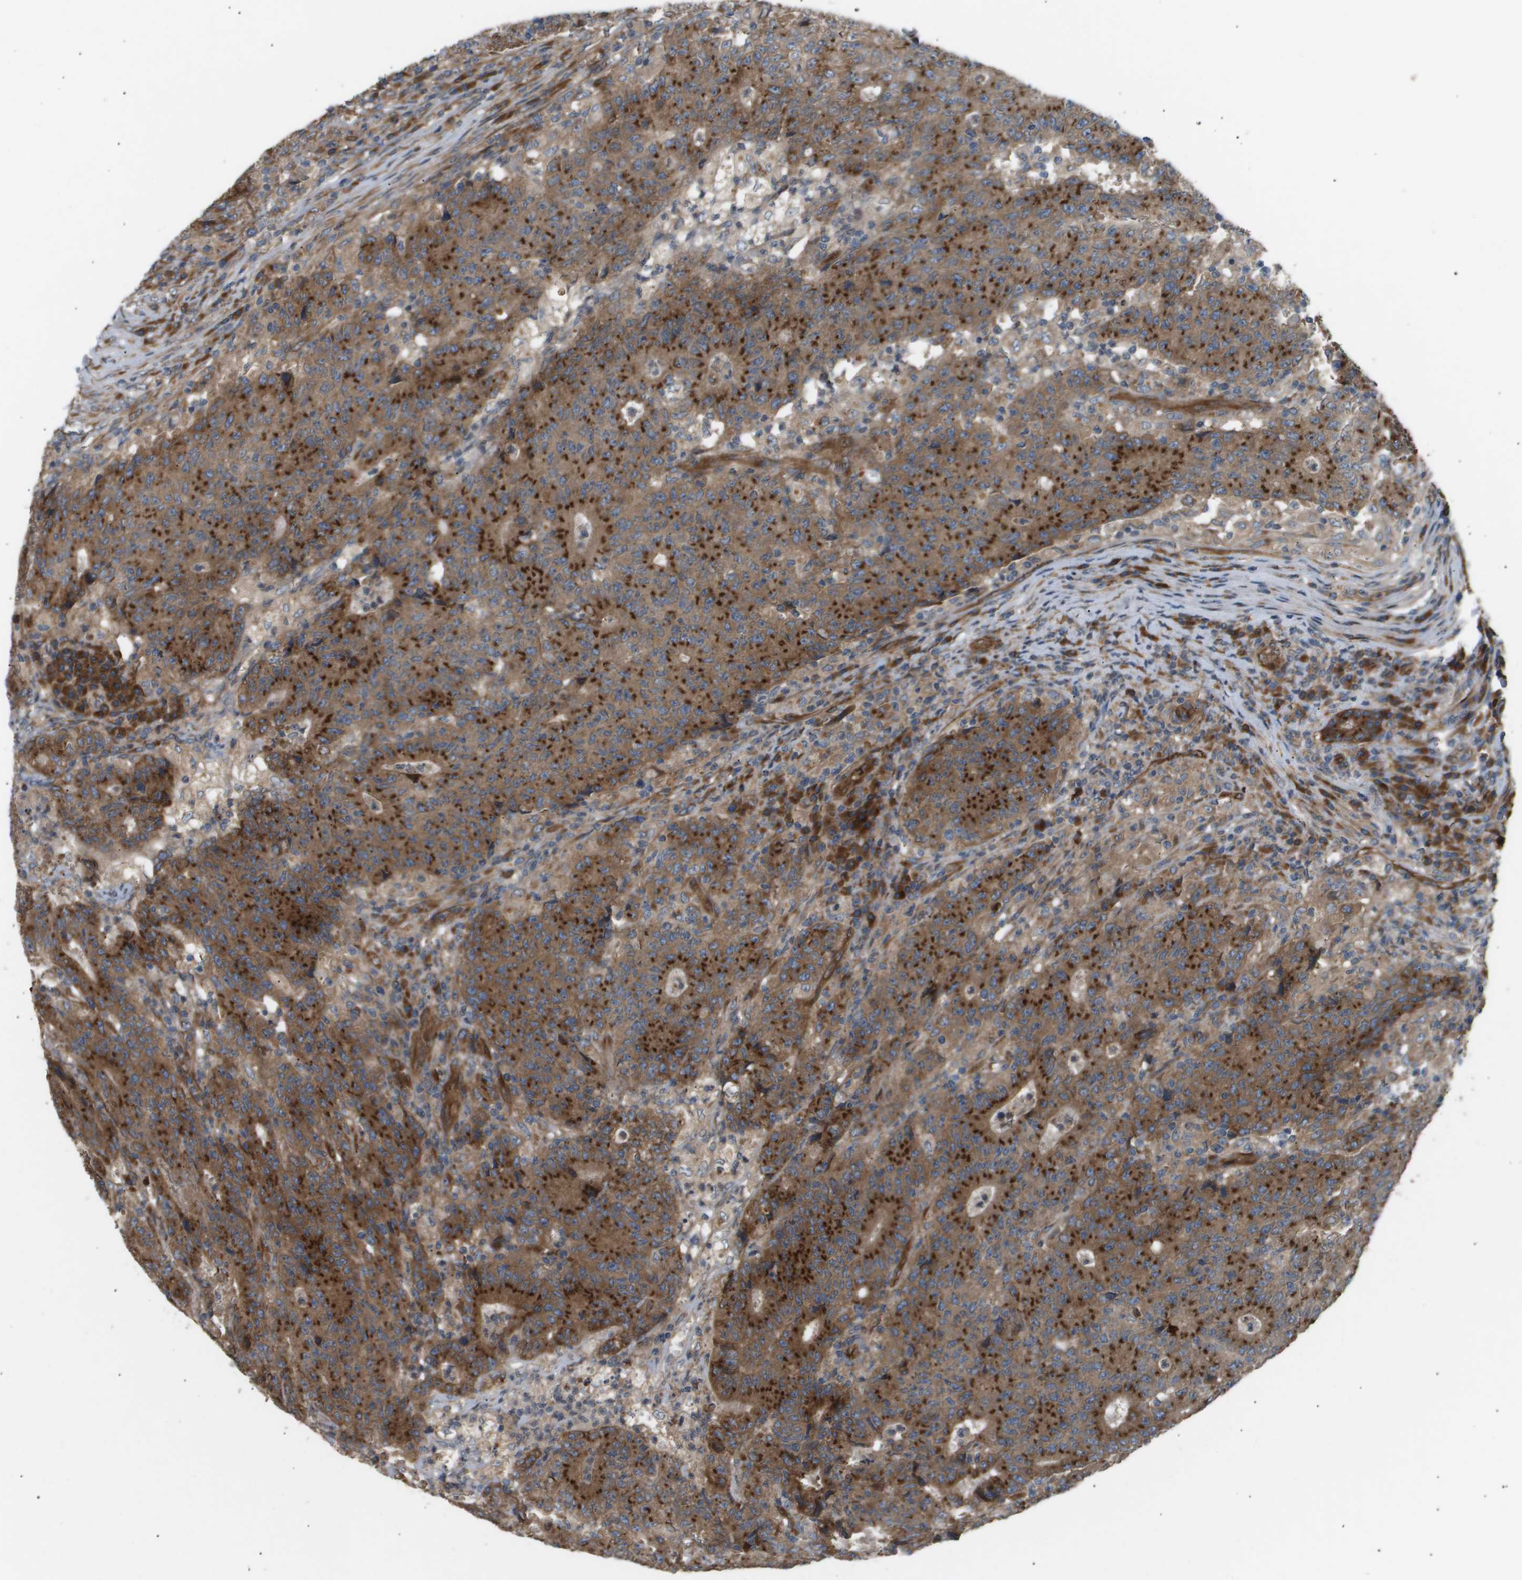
{"staining": {"intensity": "strong", "quantity": ">75%", "location": "cytoplasmic/membranous"}, "tissue": "colorectal cancer", "cell_type": "Tumor cells", "image_type": "cancer", "snomed": [{"axis": "morphology", "description": "Normal tissue, NOS"}, {"axis": "morphology", "description": "Adenocarcinoma, NOS"}, {"axis": "topography", "description": "Colon"}], "caption": "Protein positivity by immunohistochemistry (IHC) demonstrates strong cytoplasmic/membranous staining in approximately >75% of tumor cells in adenocarcinoma (colorectal).", "gene": "LYSMD3", "patient": {"sex": "female", "age": 75}}